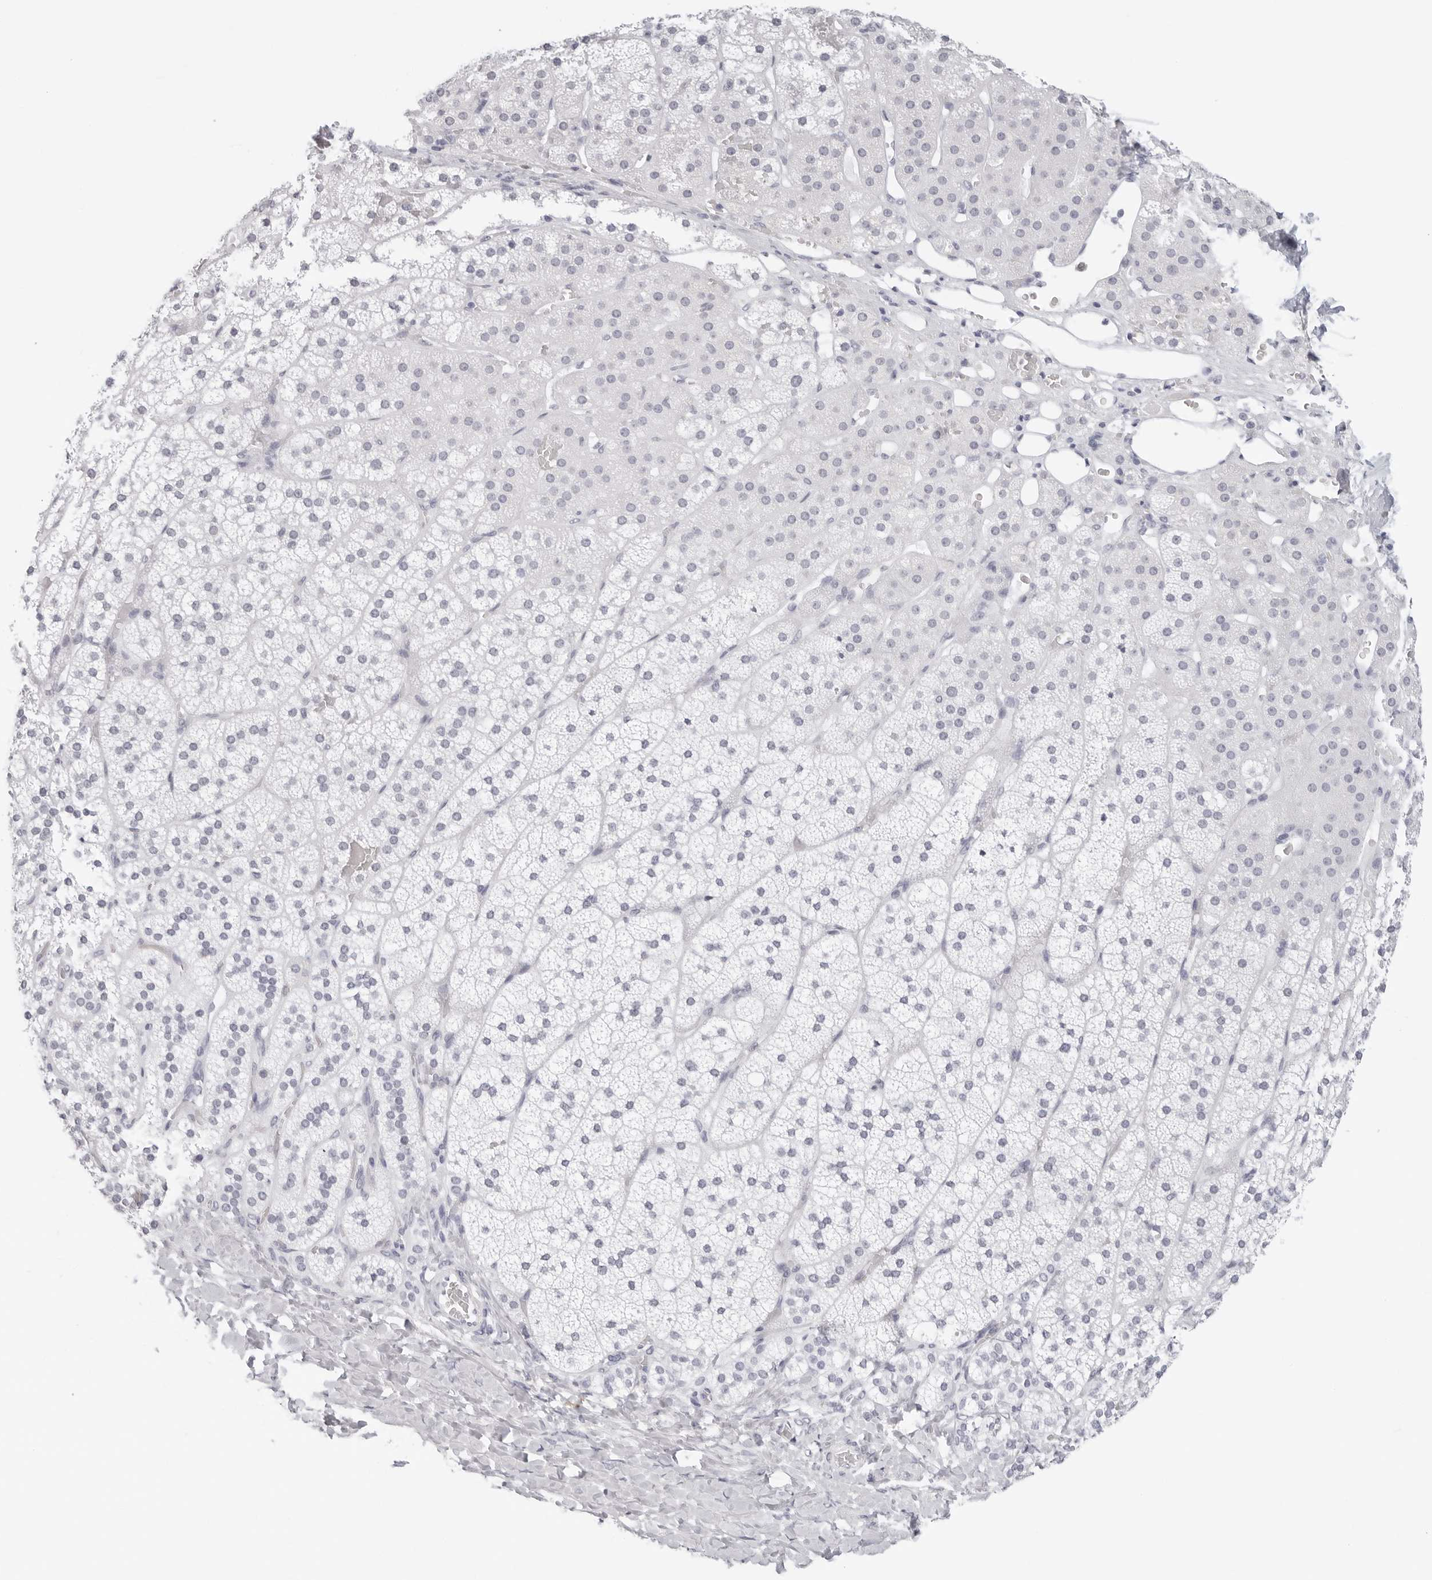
{"staining": {"intensity": "negative", "quantity": "none", "location": "none"}, "tissue": "adrenal gland", "cell_type": "Glandular cells", "image_type": "normal", "snomed": [{"axis": "morphology", "description": "Normal tissue, NOS"}, {"axis": "topography", "description": "Adrenal gland"}], "caption": "There is no significant positivity in glandular cells of adrenal gland. (DAB (3,3'-diaminobenzidine) IHC visualized using brightfield microscopy, high magnification).", "gene": "AGMAT", "patient": {"sex": "female", "age": 44}}